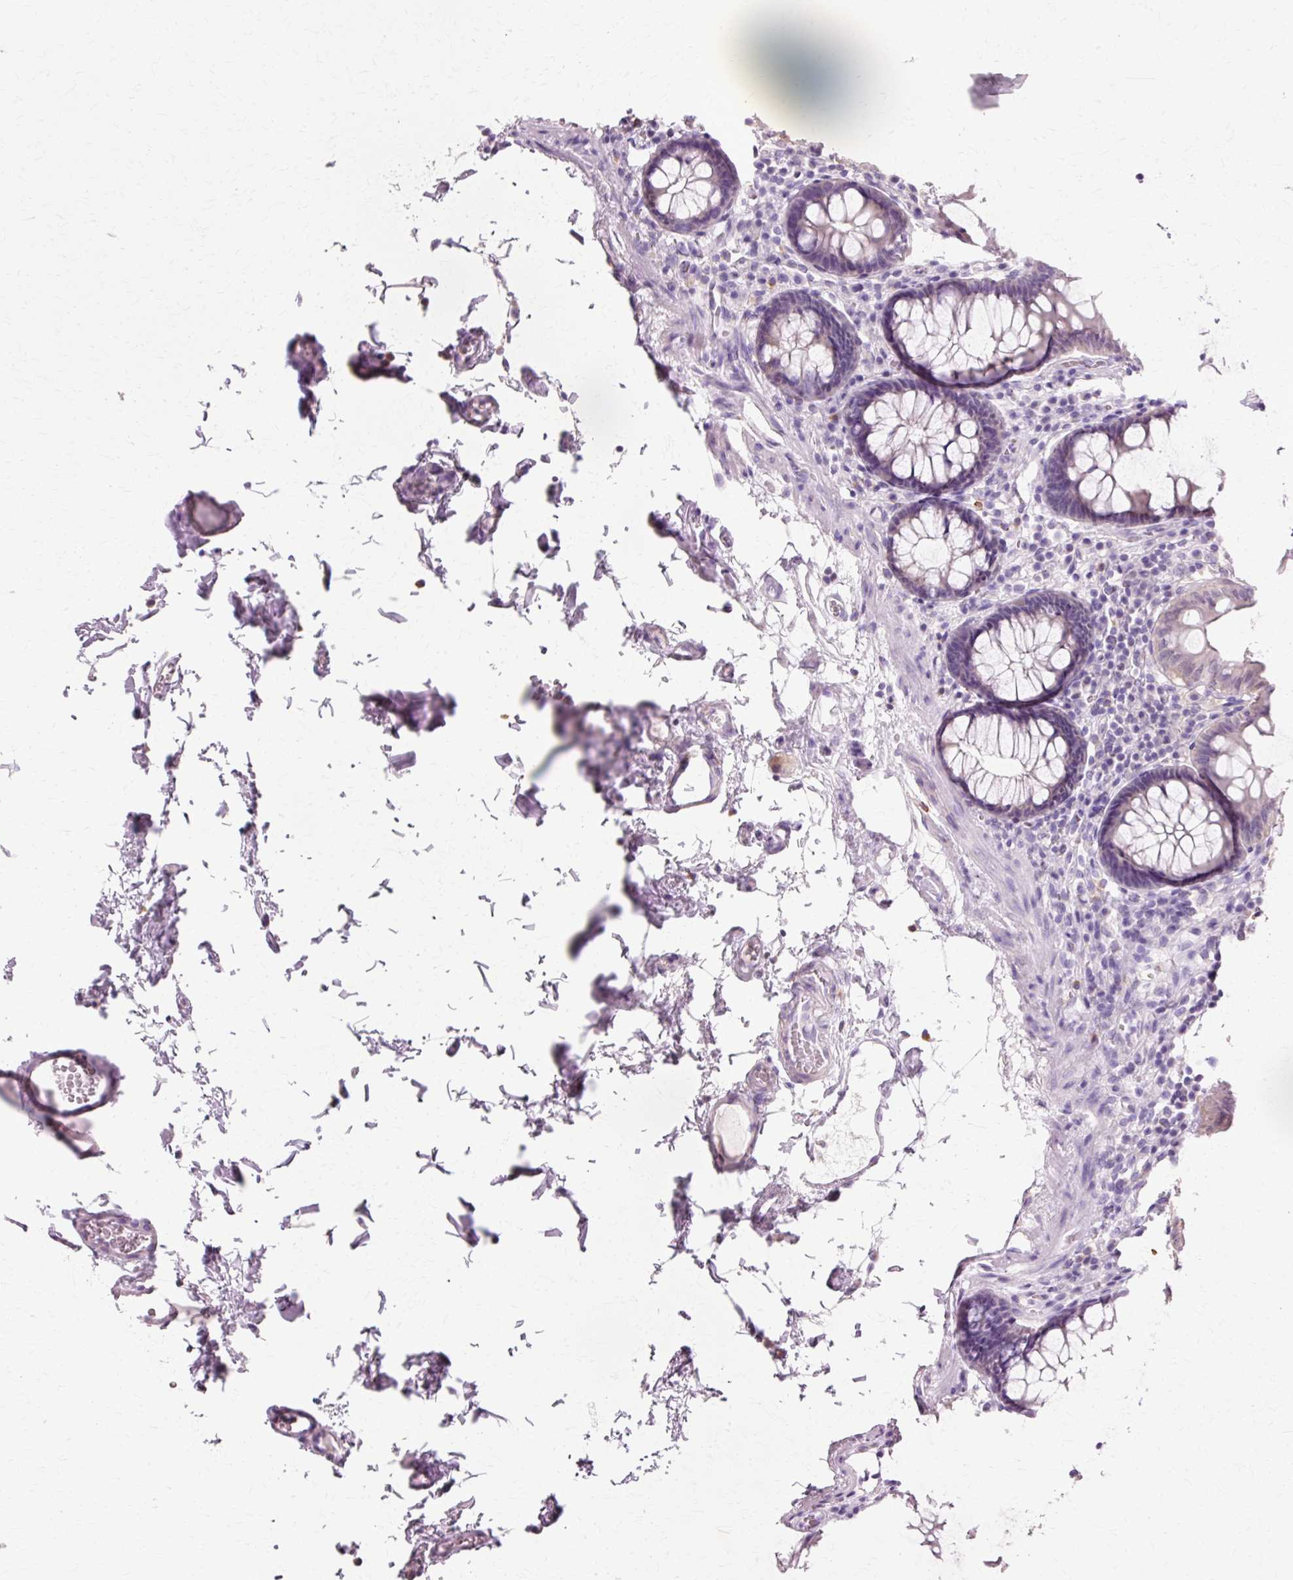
{"staining": {"intensity": "negative", "quantity": "none", "location": "none"}, "tissue": "colon", "cell_type": "Endothelial cells", "image_type": "normal", "snomed": [{"axis": "morphology", "description": "Normal tissue, NOS"}, {"axis": "topography", "description": "Colon"}, {"axis": "topography", "description": "Peripheral nerve tissue"}], "caption": "Immunohistochemistry (IHC) micrograph of normal colon: colon stained with DAB (3,3'-diaminobenzidine) shows no significant protein positivity in endothelial cells.", "gene": "VN1R2", "patient": {"sex": "male", "age": 84}}